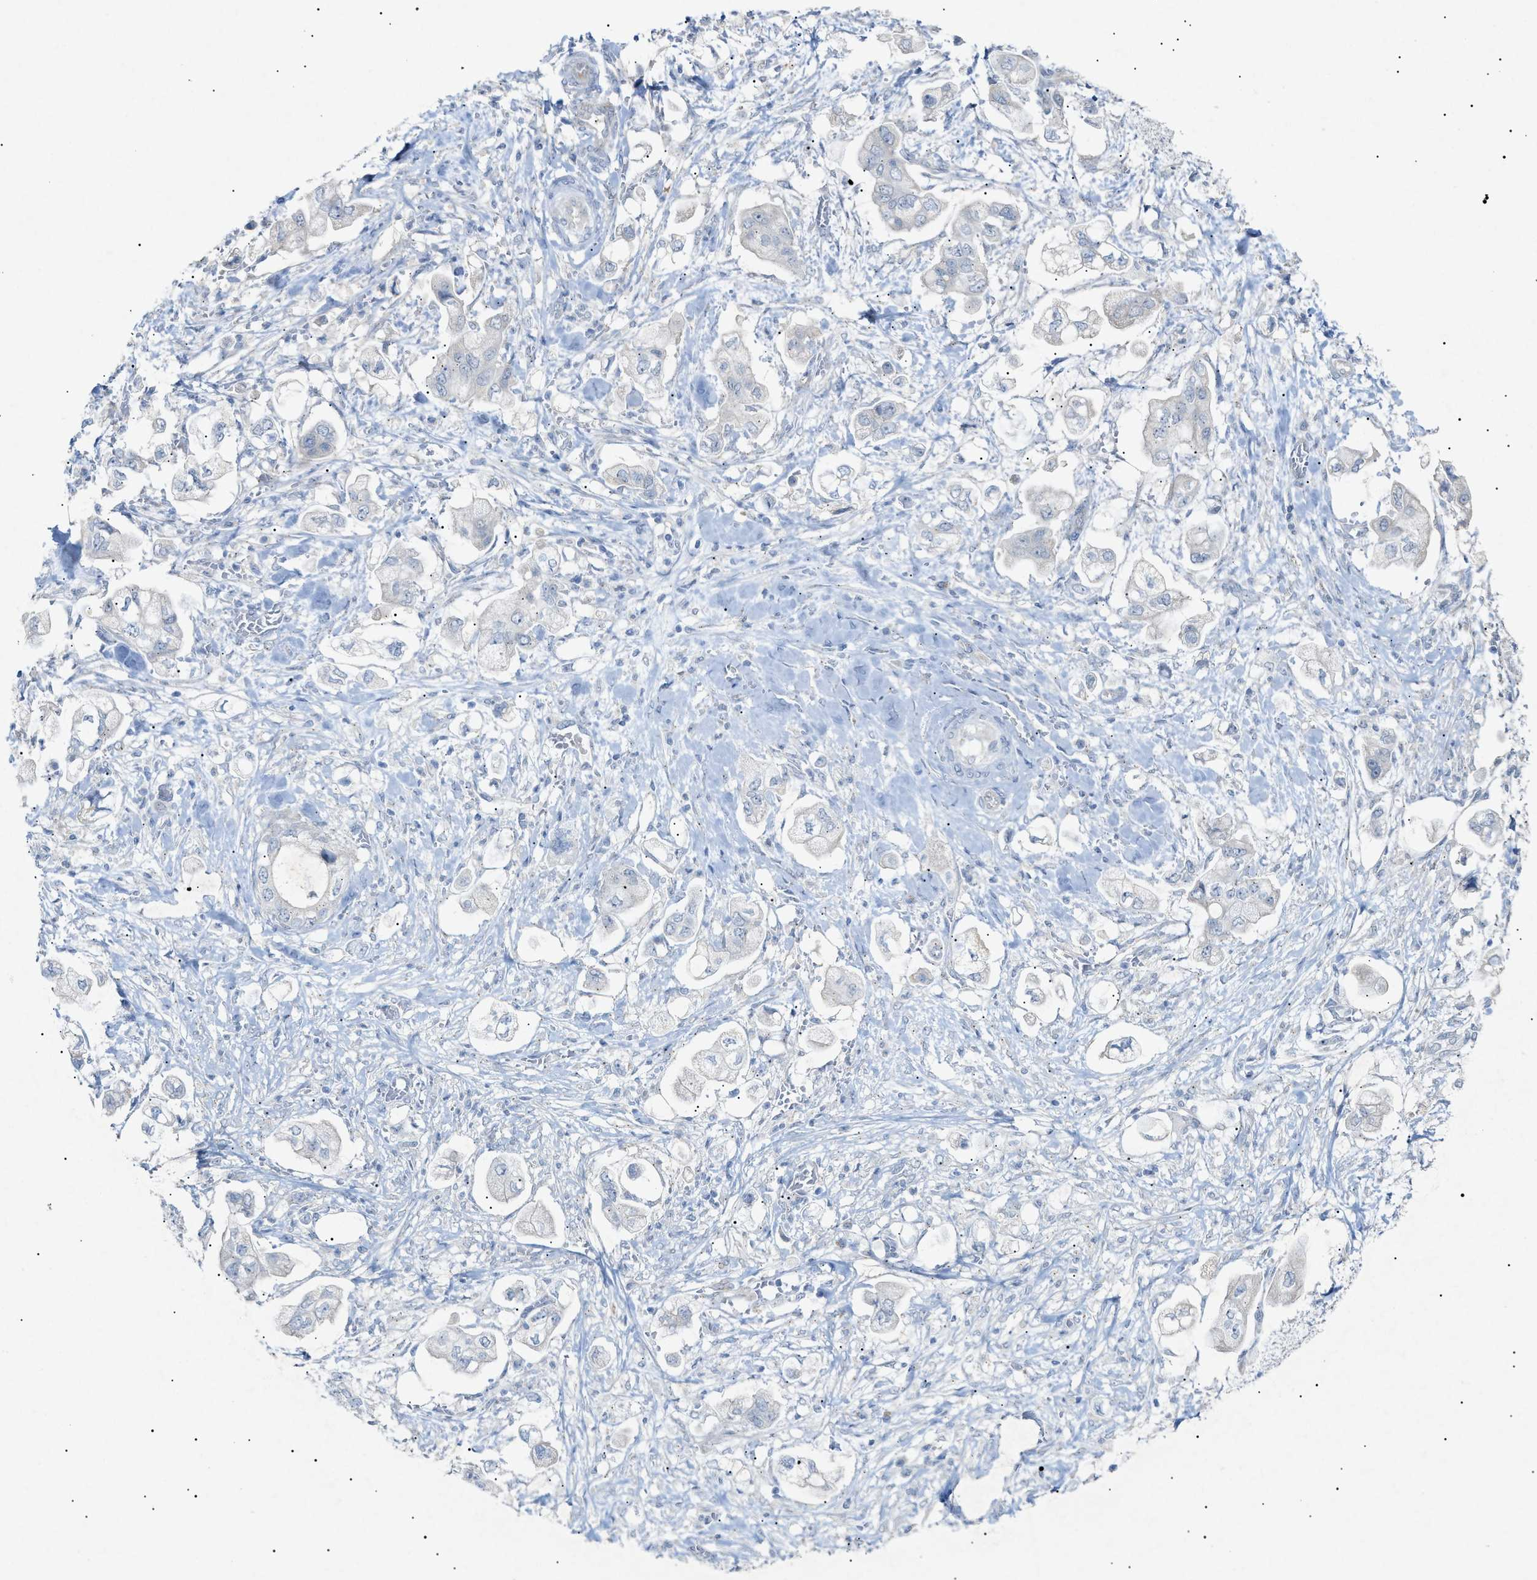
{"staining": {"intensity": "negative", "quantity": "none", "location": "none"}, "tissue": "stomach cancer", "cell_type": "Tumor cells", "image_type": "cancer", "snomed": [{"axis": "morphology", "description": "Adenocarcinoma, NOS"}, {"axis": "topography", "description": "Stomach"}], "caption": "Immunohistochemistry micrograph of neoplastic tissue: adenocarcinoma (stomach) stained with DAB displays no significant protein staining in tumor cells.", "gene": "SLC25A31", "patient": {"sex": "male", "age": 62}}